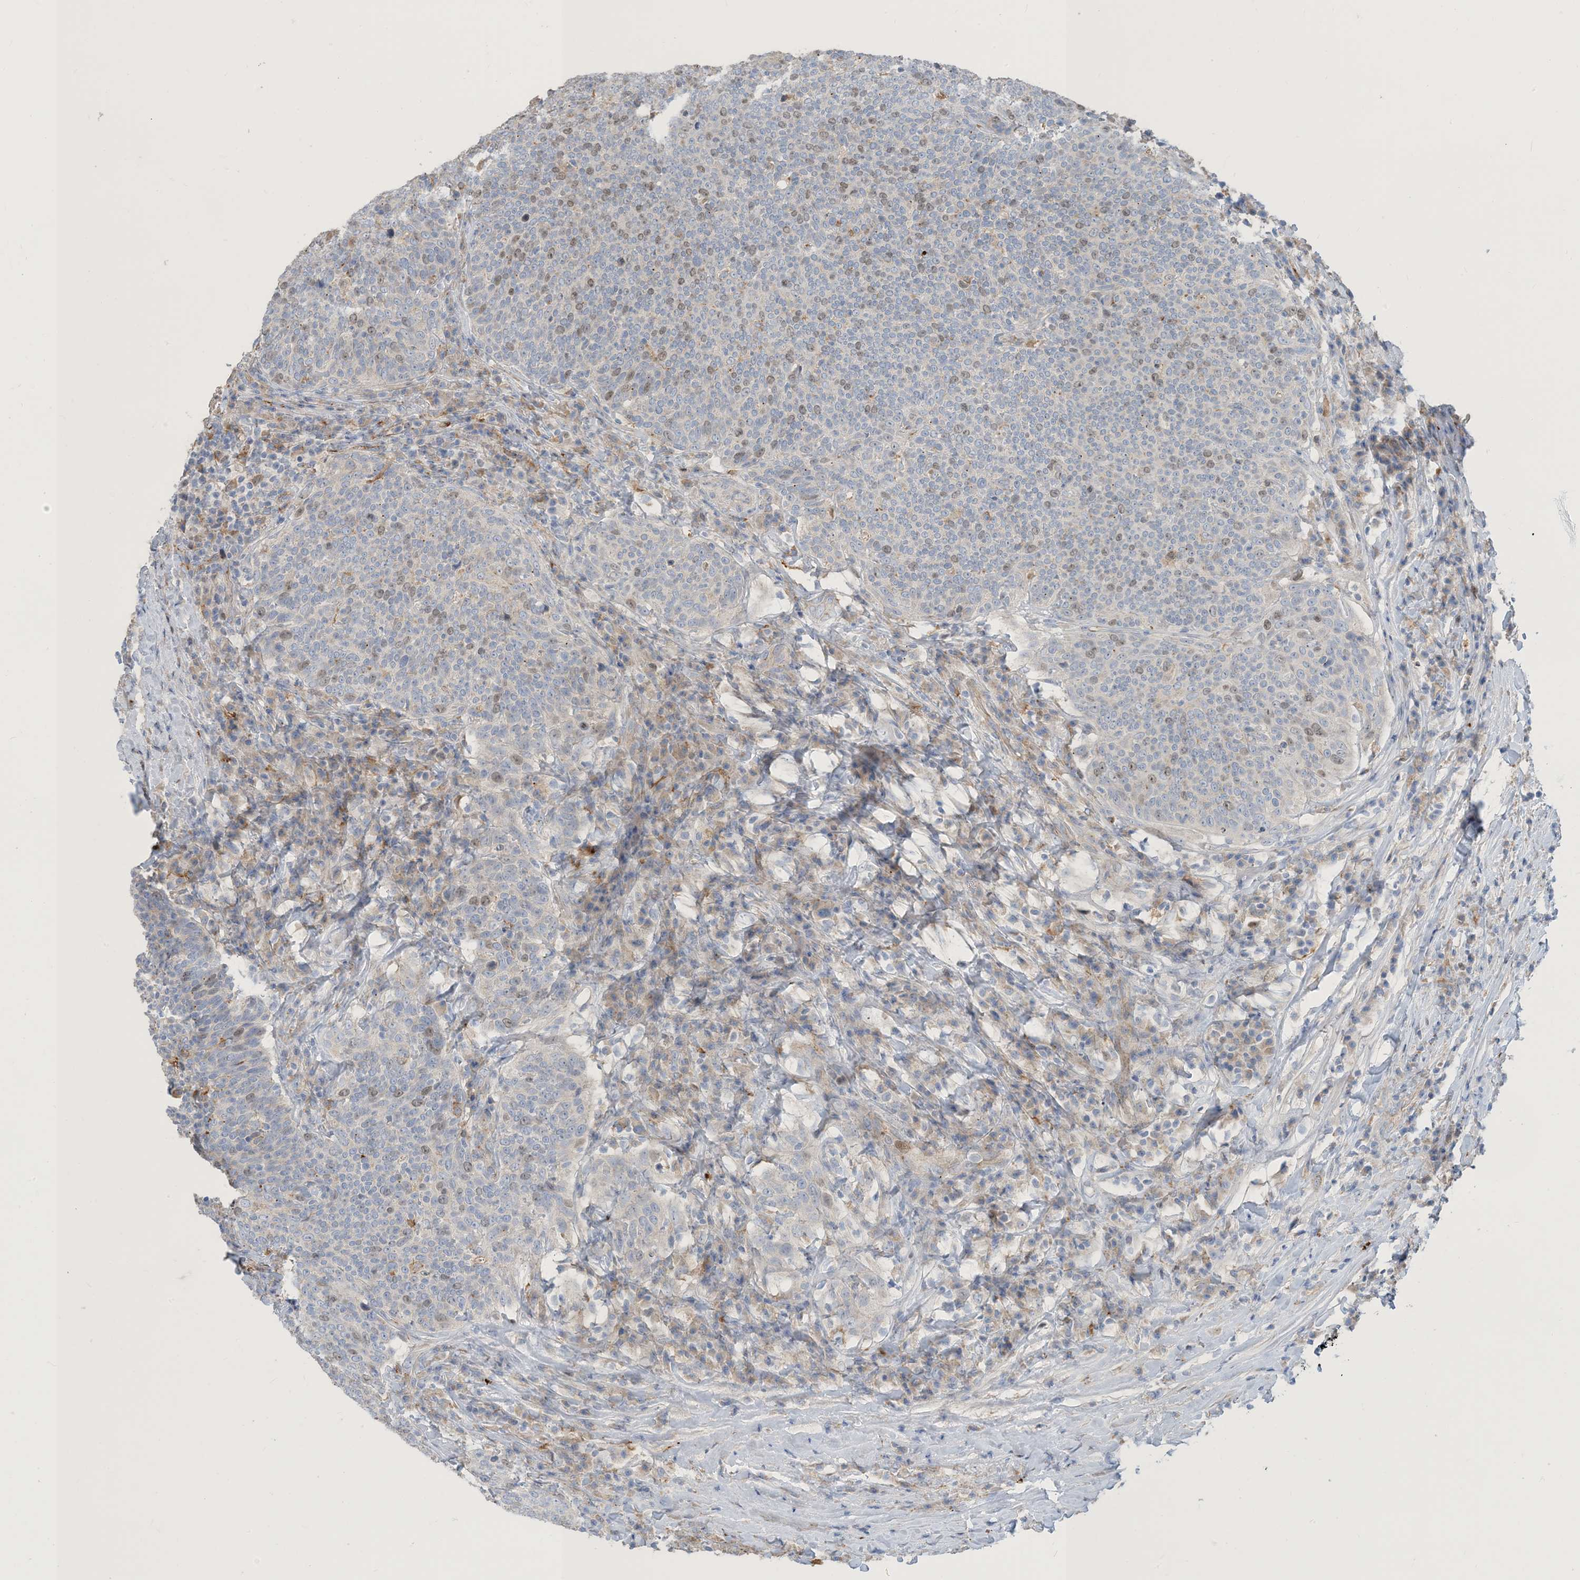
{"staining": {"intensity": "weak", "quantity": "25%-75%", "location": "nuclear"}, "tissue": "head and neck cancer", "cell_type": "Tumor cells", "image_type": "cancer", "snomed": [{"axis": "morphology", "description": "Squamous cell carcinoma, NOS"}, {"axis": "morphology", "description": "Squamous cell carcinoma, metastatic, NOS"}, {"axis": "topography", "description": "Lymph node"}, {"axis": "topography", "description": "Head-Neck"}], "caption": "Head and neck squamous cell carcinoma stained with DAB IHC shows low levels of weak nuclear staining in about 25%-75% of tumor cells.", "gene": "PEAR1", "patient": {"sex": "male", "age": 62}}